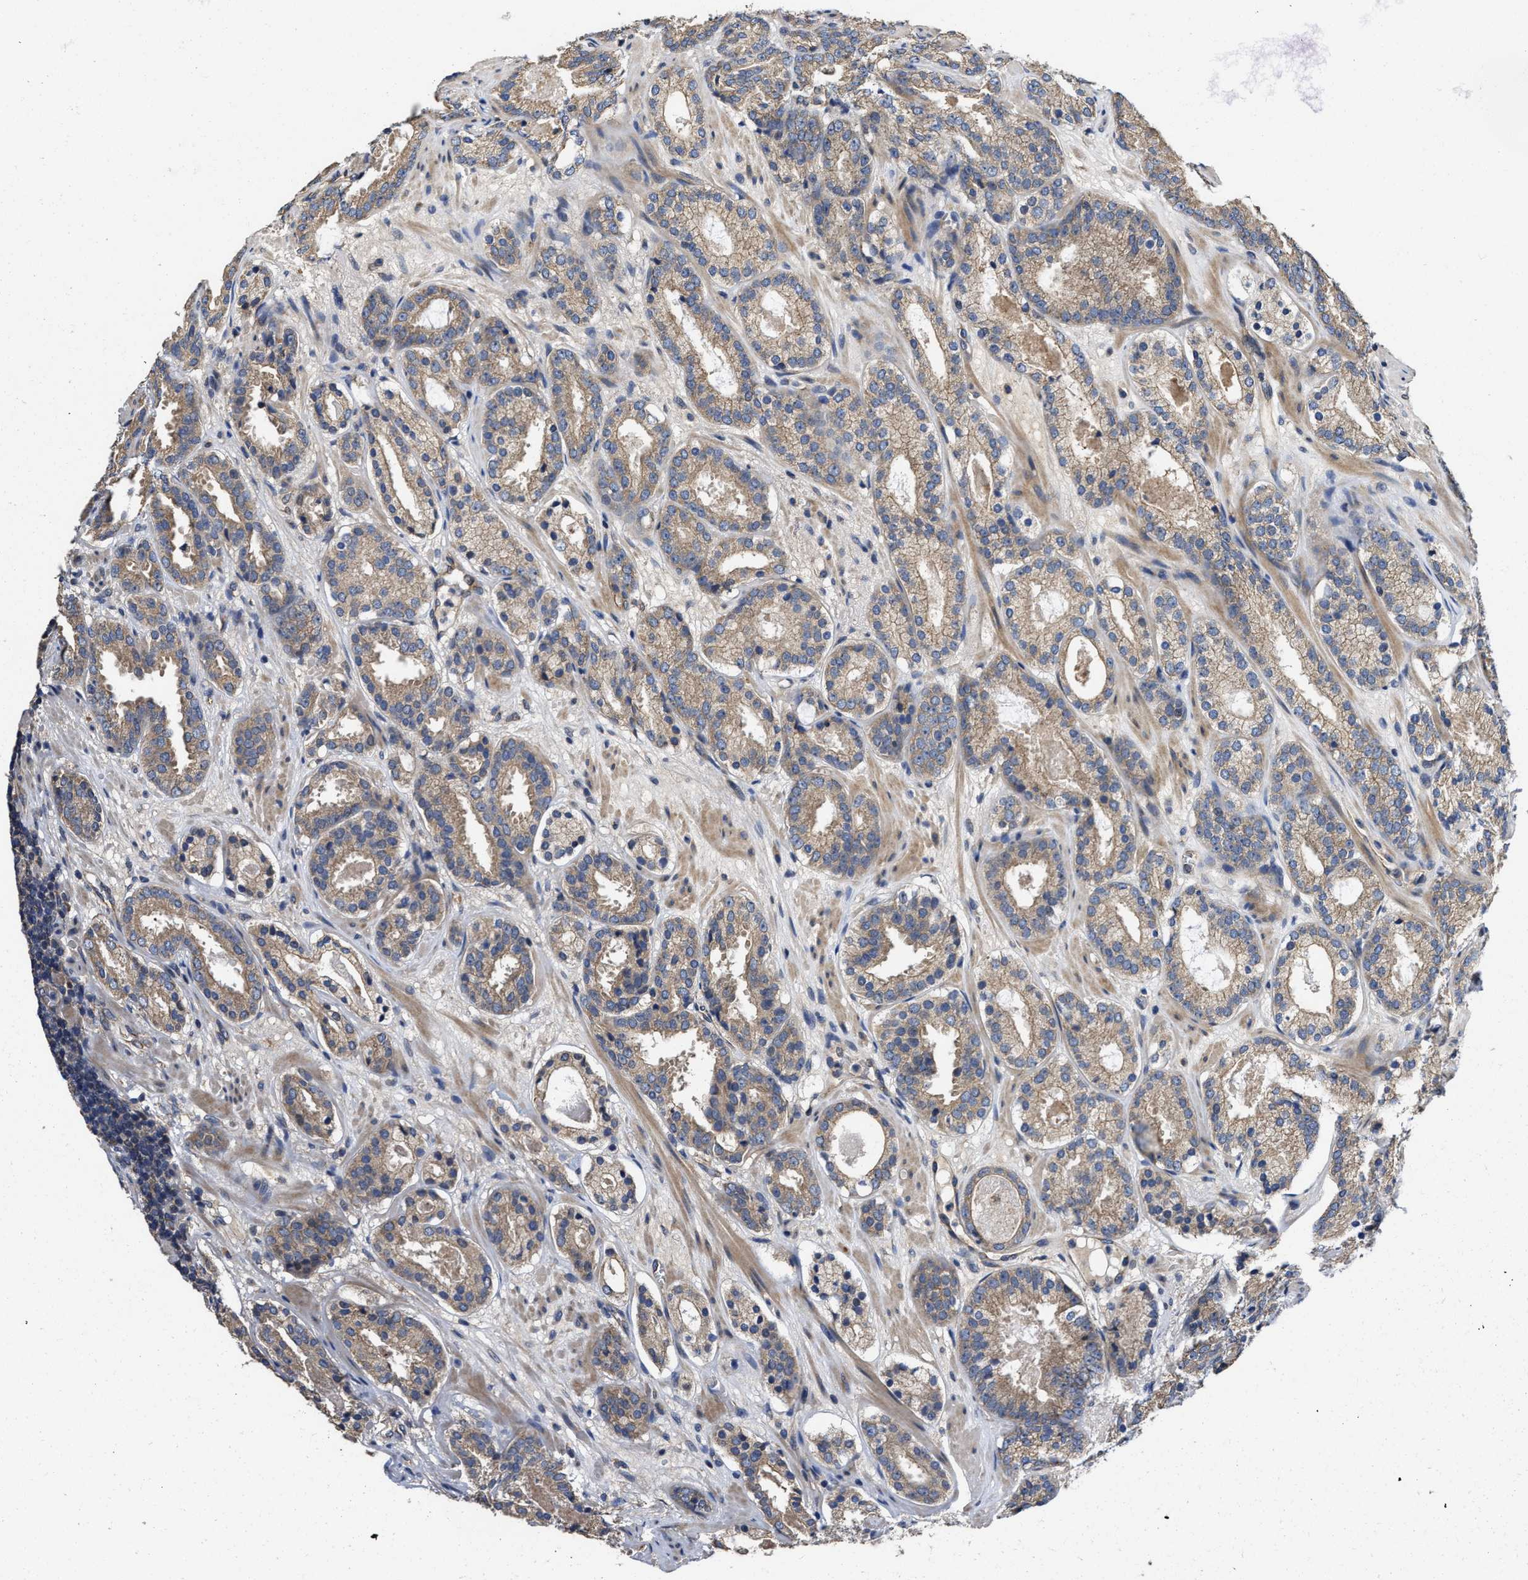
{"staining": {"intensity": "weak", "quantity": ">75%", "location": "cytoplasmic/membranous"}, "tissue": "prostate cancer", "cell_type": "Tumor cells", "image_type": "cancer", "snomed": [{"axis": "morphology", "description": "Adenocarcinoma, Low grade"}, {"axis": "topography", "description": "Prostate"}], "caption": "Prostate cancer stained for a protein reveals weak cytoplasmic/membranous positivity in tumor cells. (DAB IHC, brown staining for protein, blue staining for nuclei).", "gene": "TRAF6", "patient": {"sex": "male", "age": 69}}